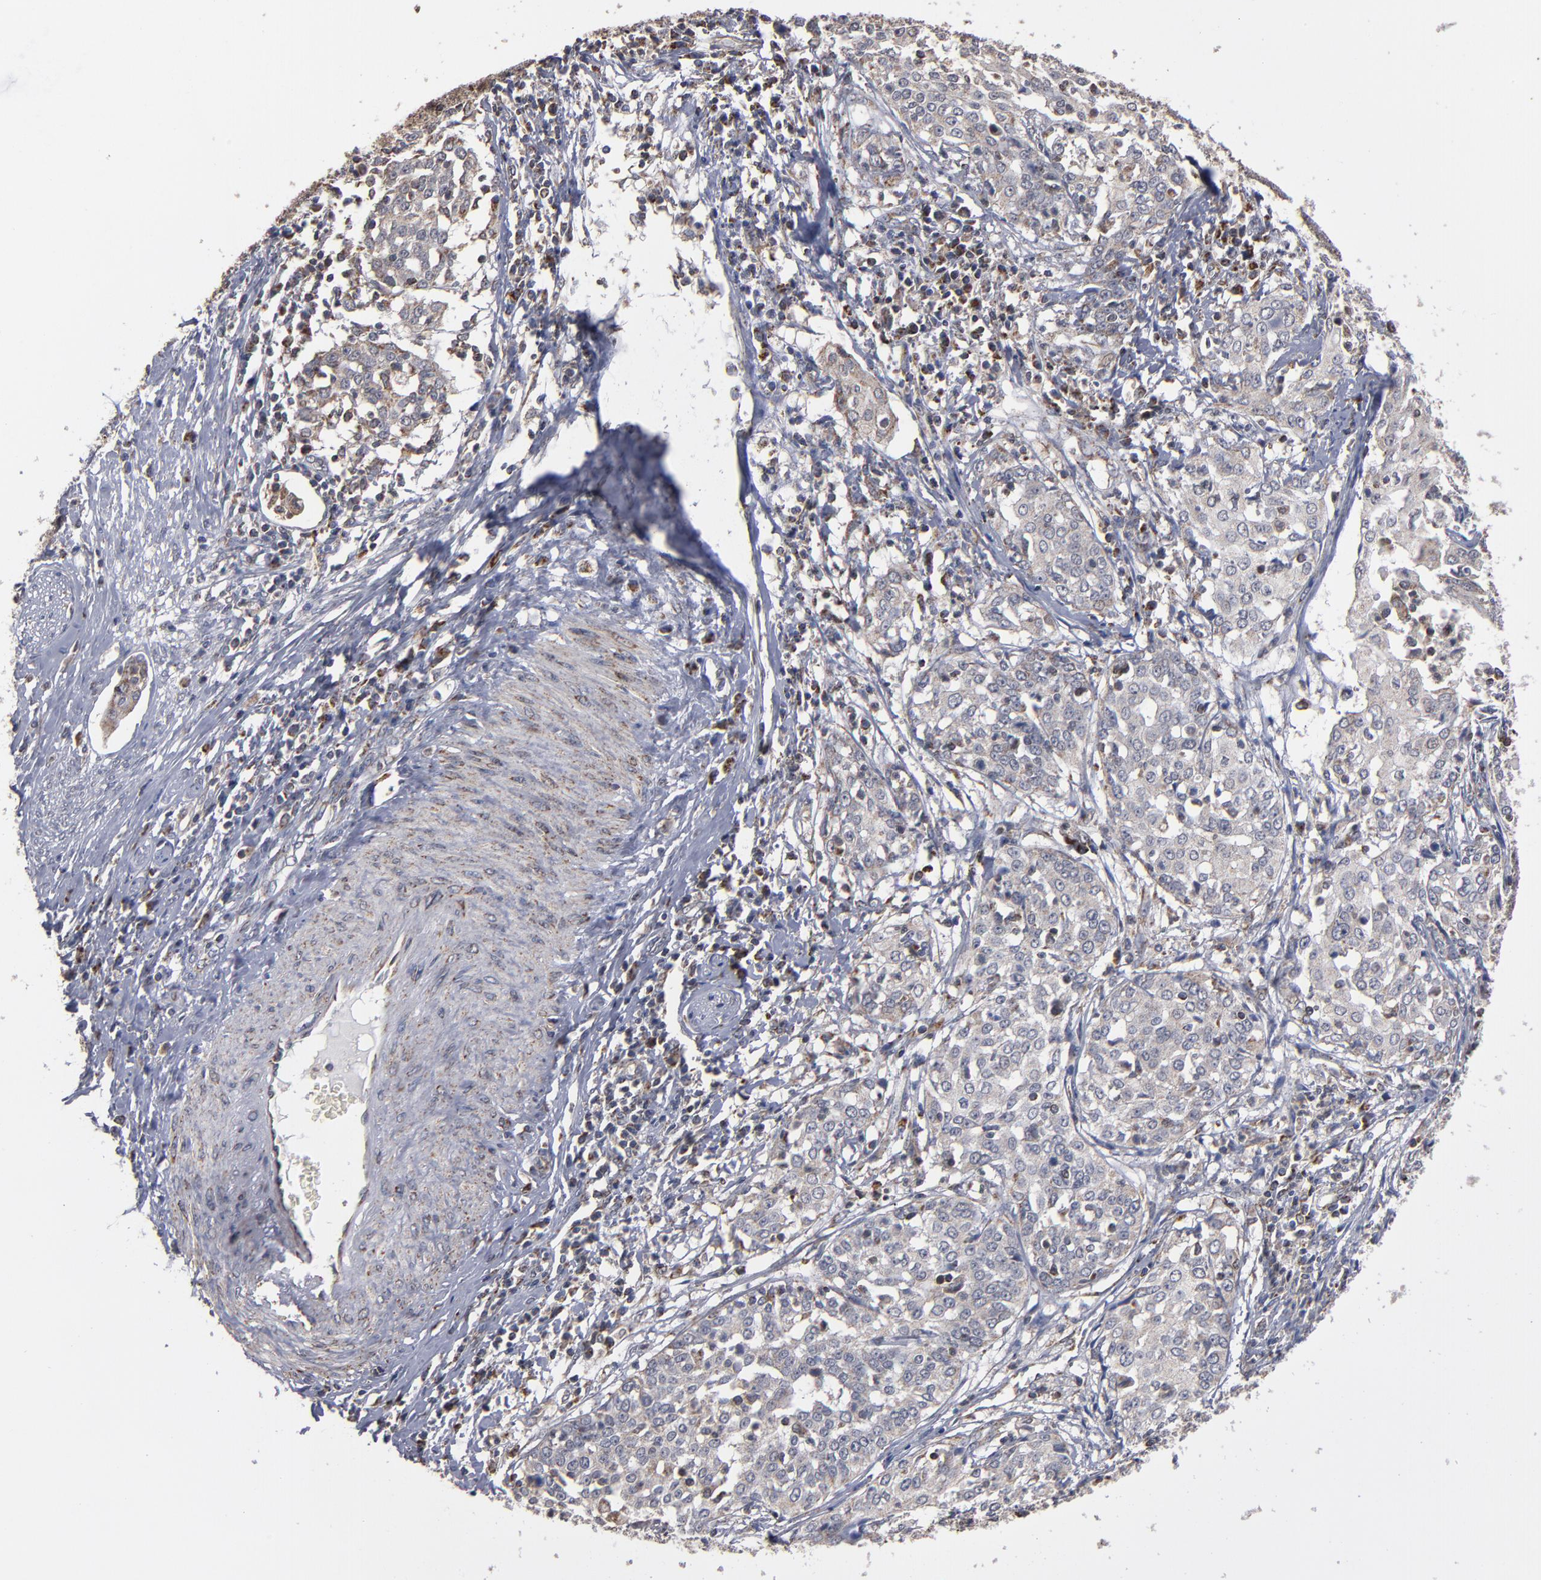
{"staining": {"intensity": "weak", "quantity": "25%-75%", "location": "cytoplasmic/membranous"}, "tissue": "cervical cancer", "cell_type": "Tumor cells", "image_type": "cancer", "snomed": [{"axis": "morphology", "description": "Squamous cell carcinoma, NOS"}, {"axis": "topography", "description": "Cervix"}], "caption": "The micrograph reveals staining of cervical cancer (squamous cell carcinoma), revealing weak cytoplasmic/membranous protein expression (brown color) within tumor cells.", "gene": "MIPOL1", "patient": {"sex": "female", "age": 39}}